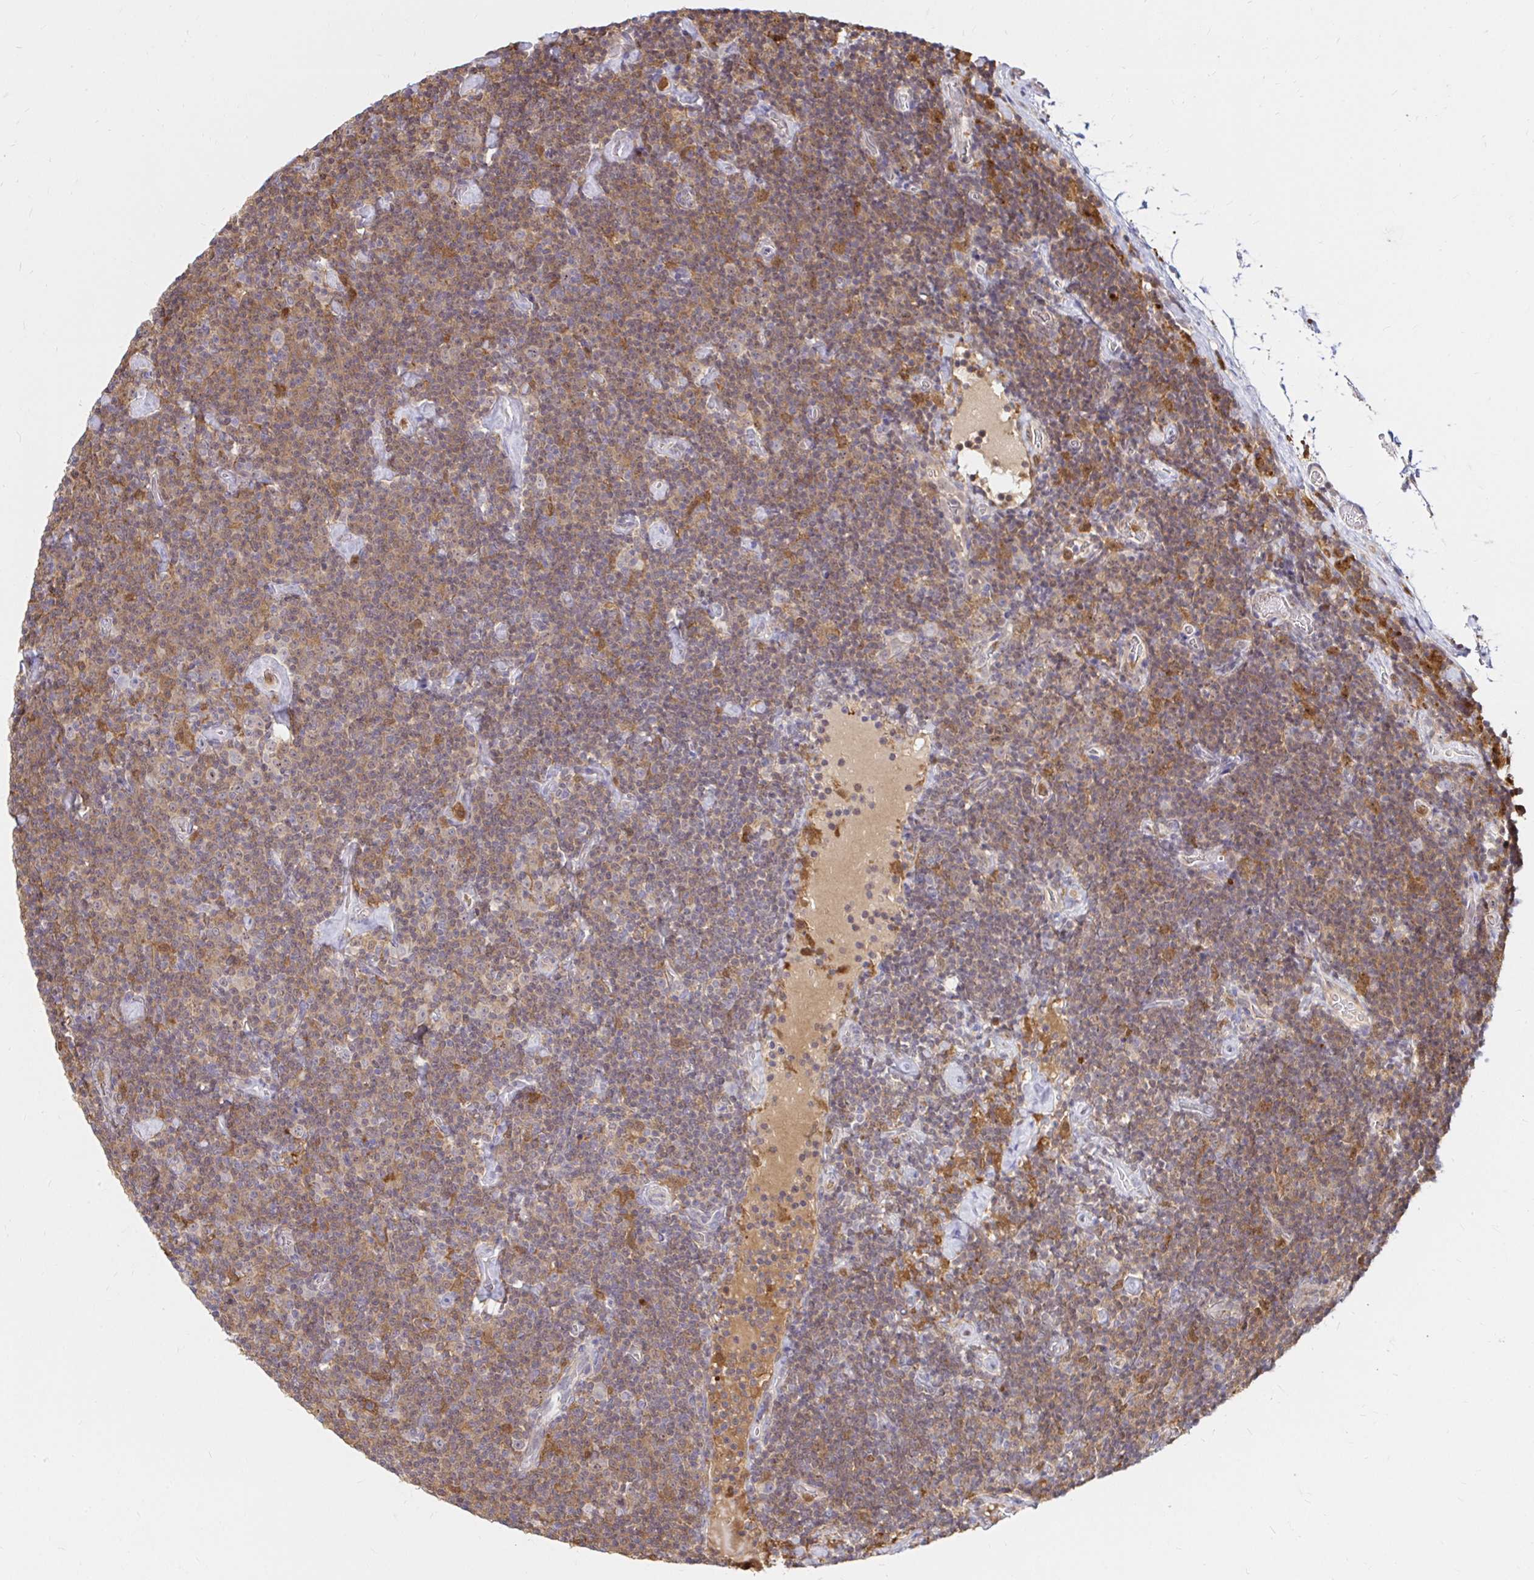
{"staining": {"intensity": "moderate", "quantity": ">75%", "location": "cytoplasmic/membranous"}, "tissue": "lymphoma", "cell_type": "Tumor cells", "image_type": "cancer", "snomed": [{"axis": "morphology", "description": "Malignant lymphoma, non-Hodgkin's type, Low grade"}, {"axis": "topography", "description": "Lymph node"}], "caption": "Immunohistochemistry of malignant lymphoma, non-Hodgkin's type (low-grade) displays medium levels of moderate cytoplasmic/membranous staining in about >75% of tumor cells.", "gene": "PYCARD", "patient": {"sex": "male", "age": 81}}